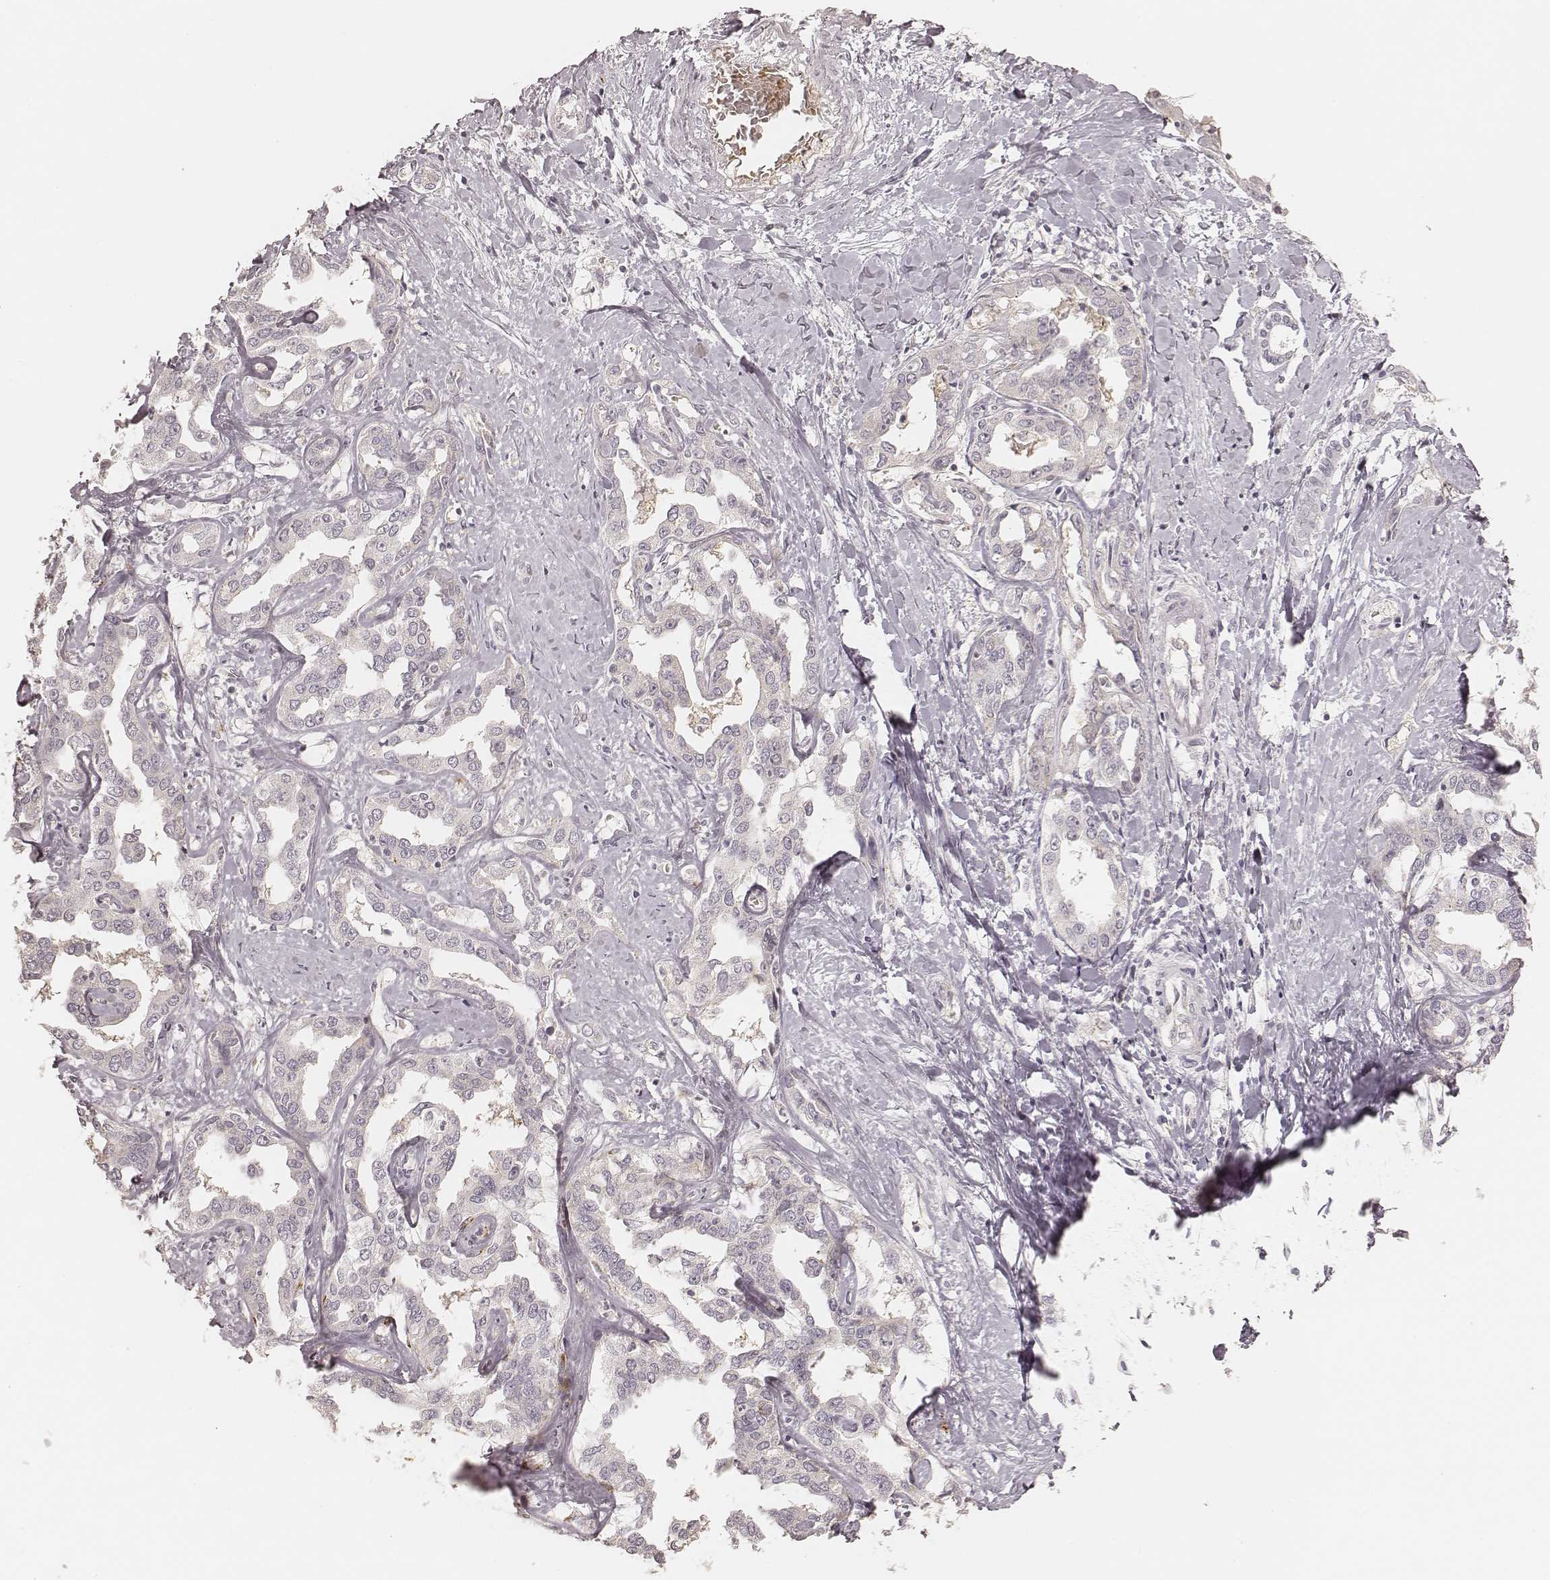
{"staining": {"intensity": "negative", "quantity": "none", "location": "none"}, "tissue": "liver cancer", "cell_type": "Tumor cells", "image_type": "cancer", "snomed": [{"axis": "morphology", "description": "Cholangiocarcinoma"}, {"axis": "topography", "description": "Liver"}], "caption": "Immunohistochemistry of cholangiocarcinoma (liver) displays no expression in tumor cells.", "gene": "GORASP2", "patient": {"sex": "male", "age": 59}}